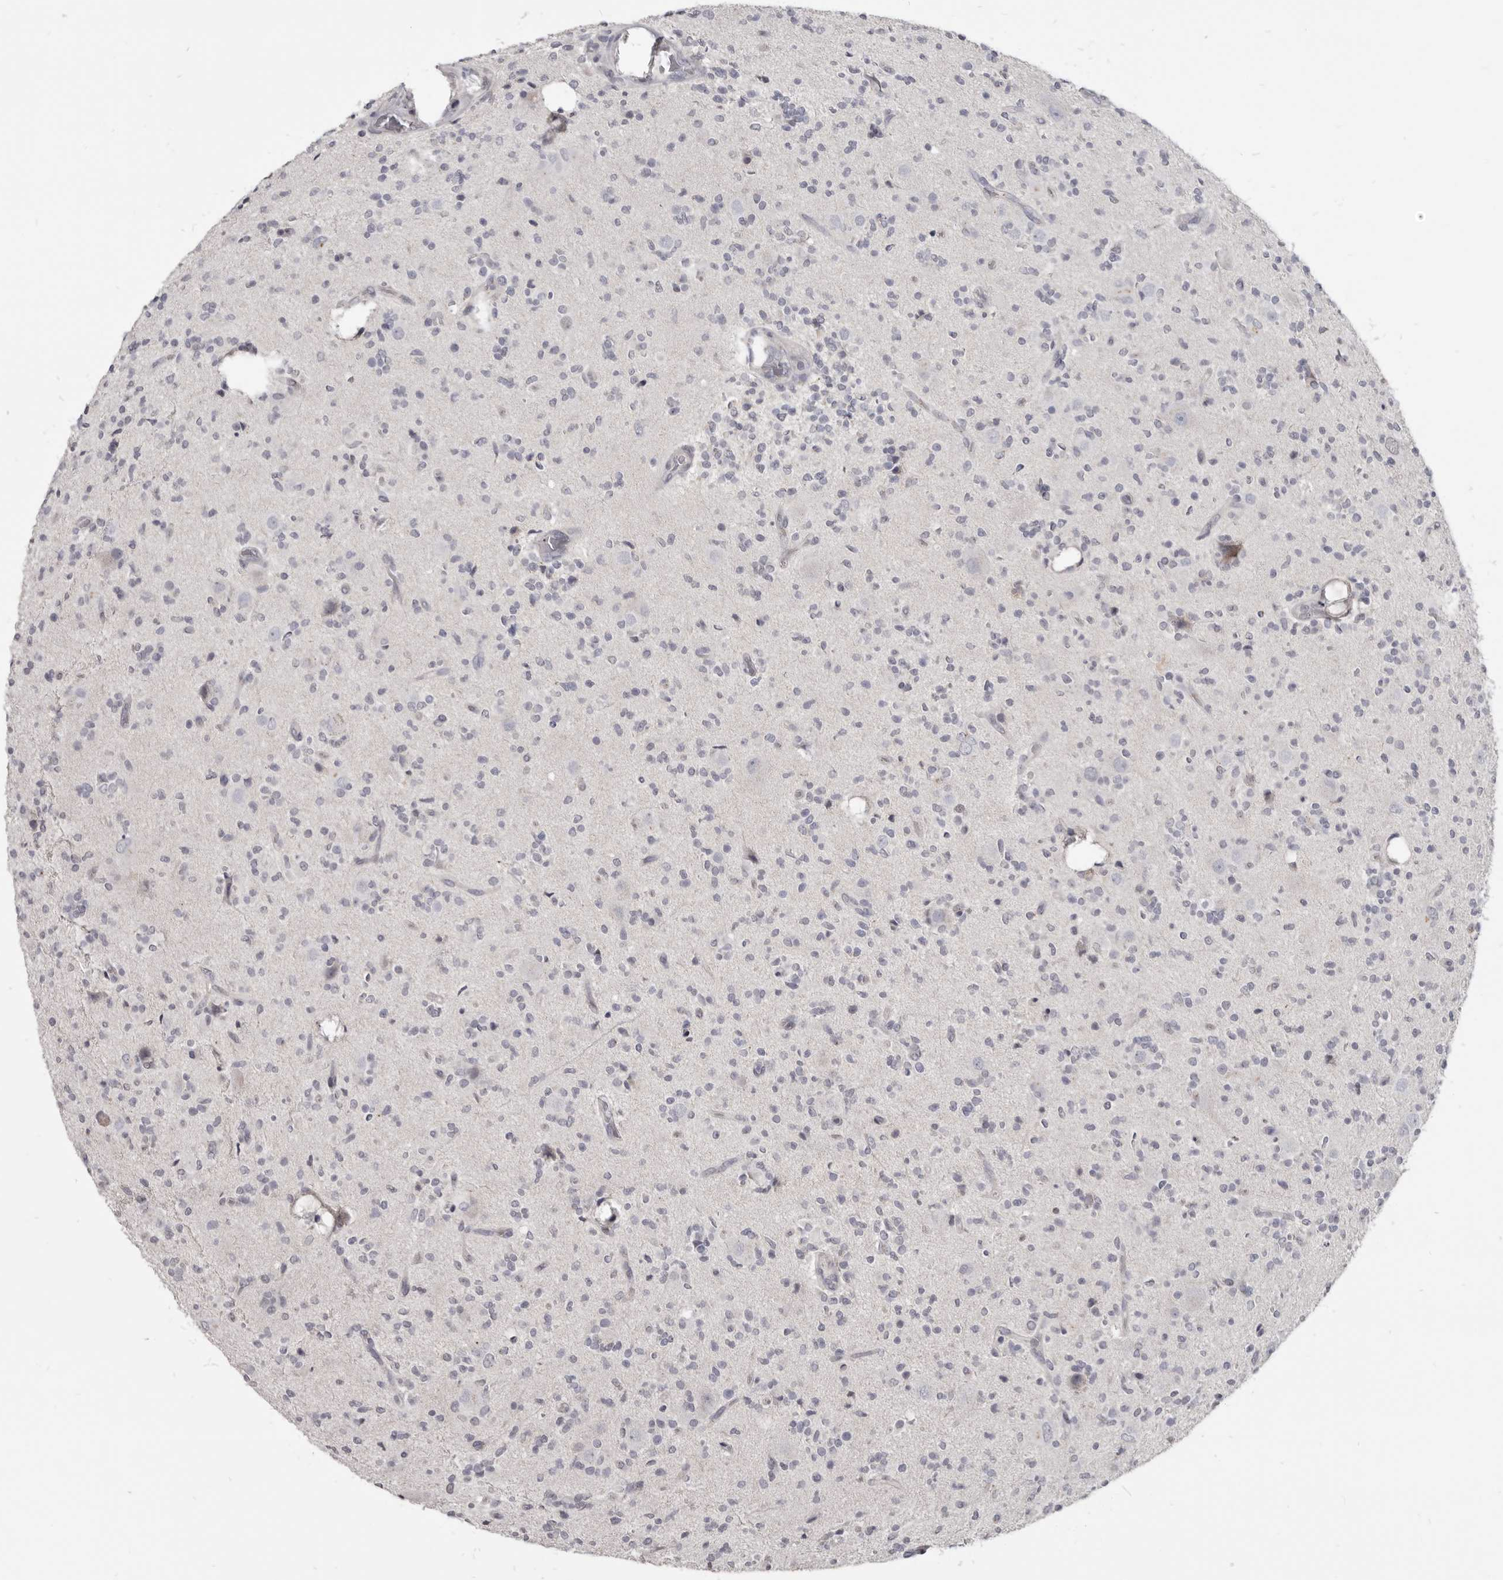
{"staining": {"intensity": "negative", "quantity": "none", "location": "none"}, "tissue": "glioma", "cell_type": "Tumor cells", "image_type": "cancer", "snomed": [{"axis": "morphology", "description": "Glioma, malignant, High grade"}, {"axis": "topography", "description": "Brain"}], "caption": "Tumor cells show no significant protein staining in glioma.", "gene": "CGN", "patient": {"sex": "male", "age": 34}}